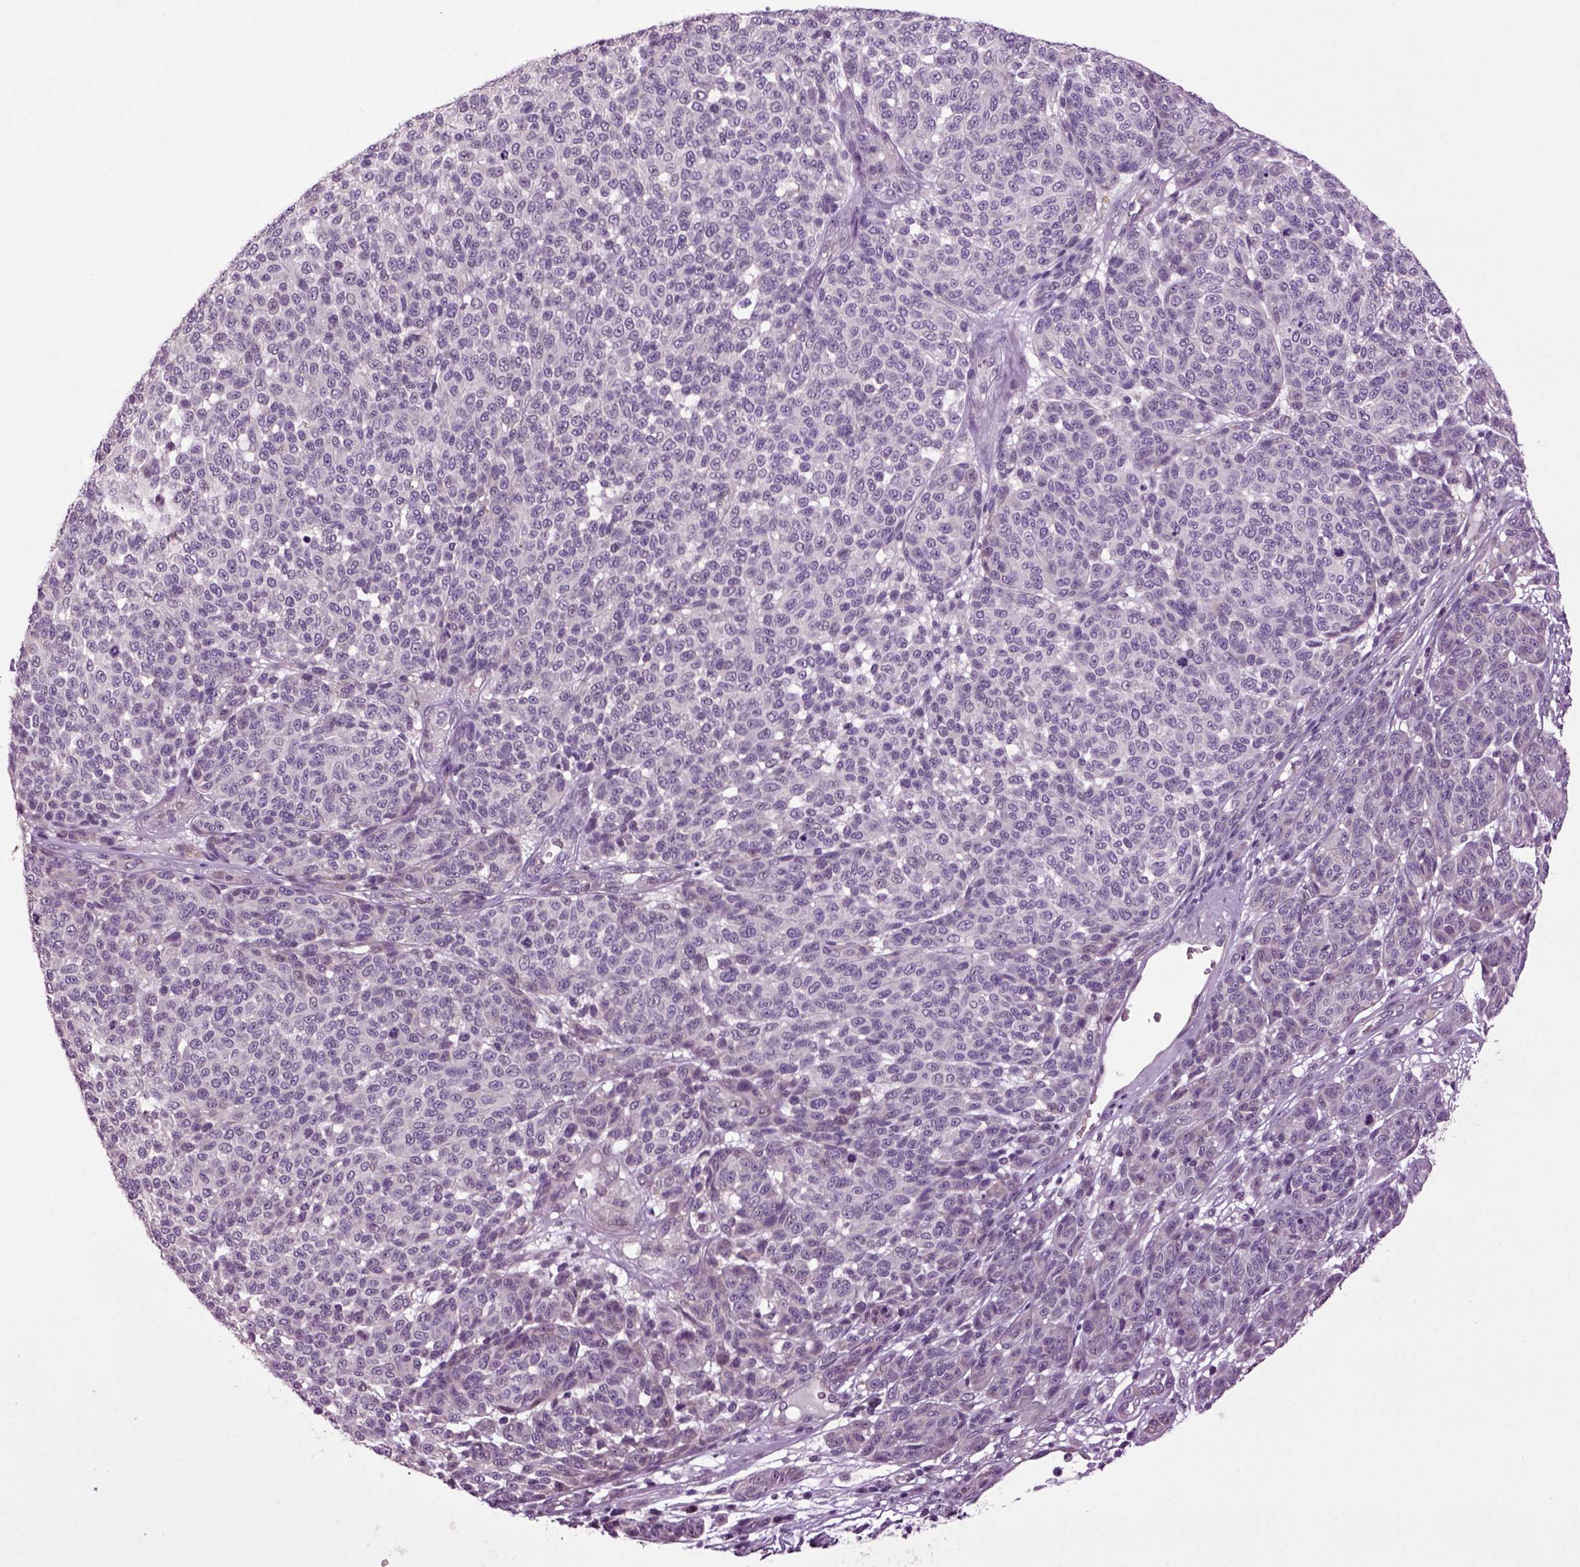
{"staining": {"intensity": "weak", "quantity": "<25%", "location": "cytoplasmic/membranous"}, "tissue": "melanoma", "cell_type": "Tumor cells", "image_type": "cancer", "snomed": [{"axis": "morphology", "description": "Malignant melanoma, NOS"}, {"axis": "topography", "description": "Skin"}], "caption": "This histopathology image is of melanoma stained with immunohistochemistry to label a protein in brown with the nuclei are counter-stained blue. There is no expression in tumor cells.", "gene": "PLCH2", "patient": {"sex": "male", "age": 59}}